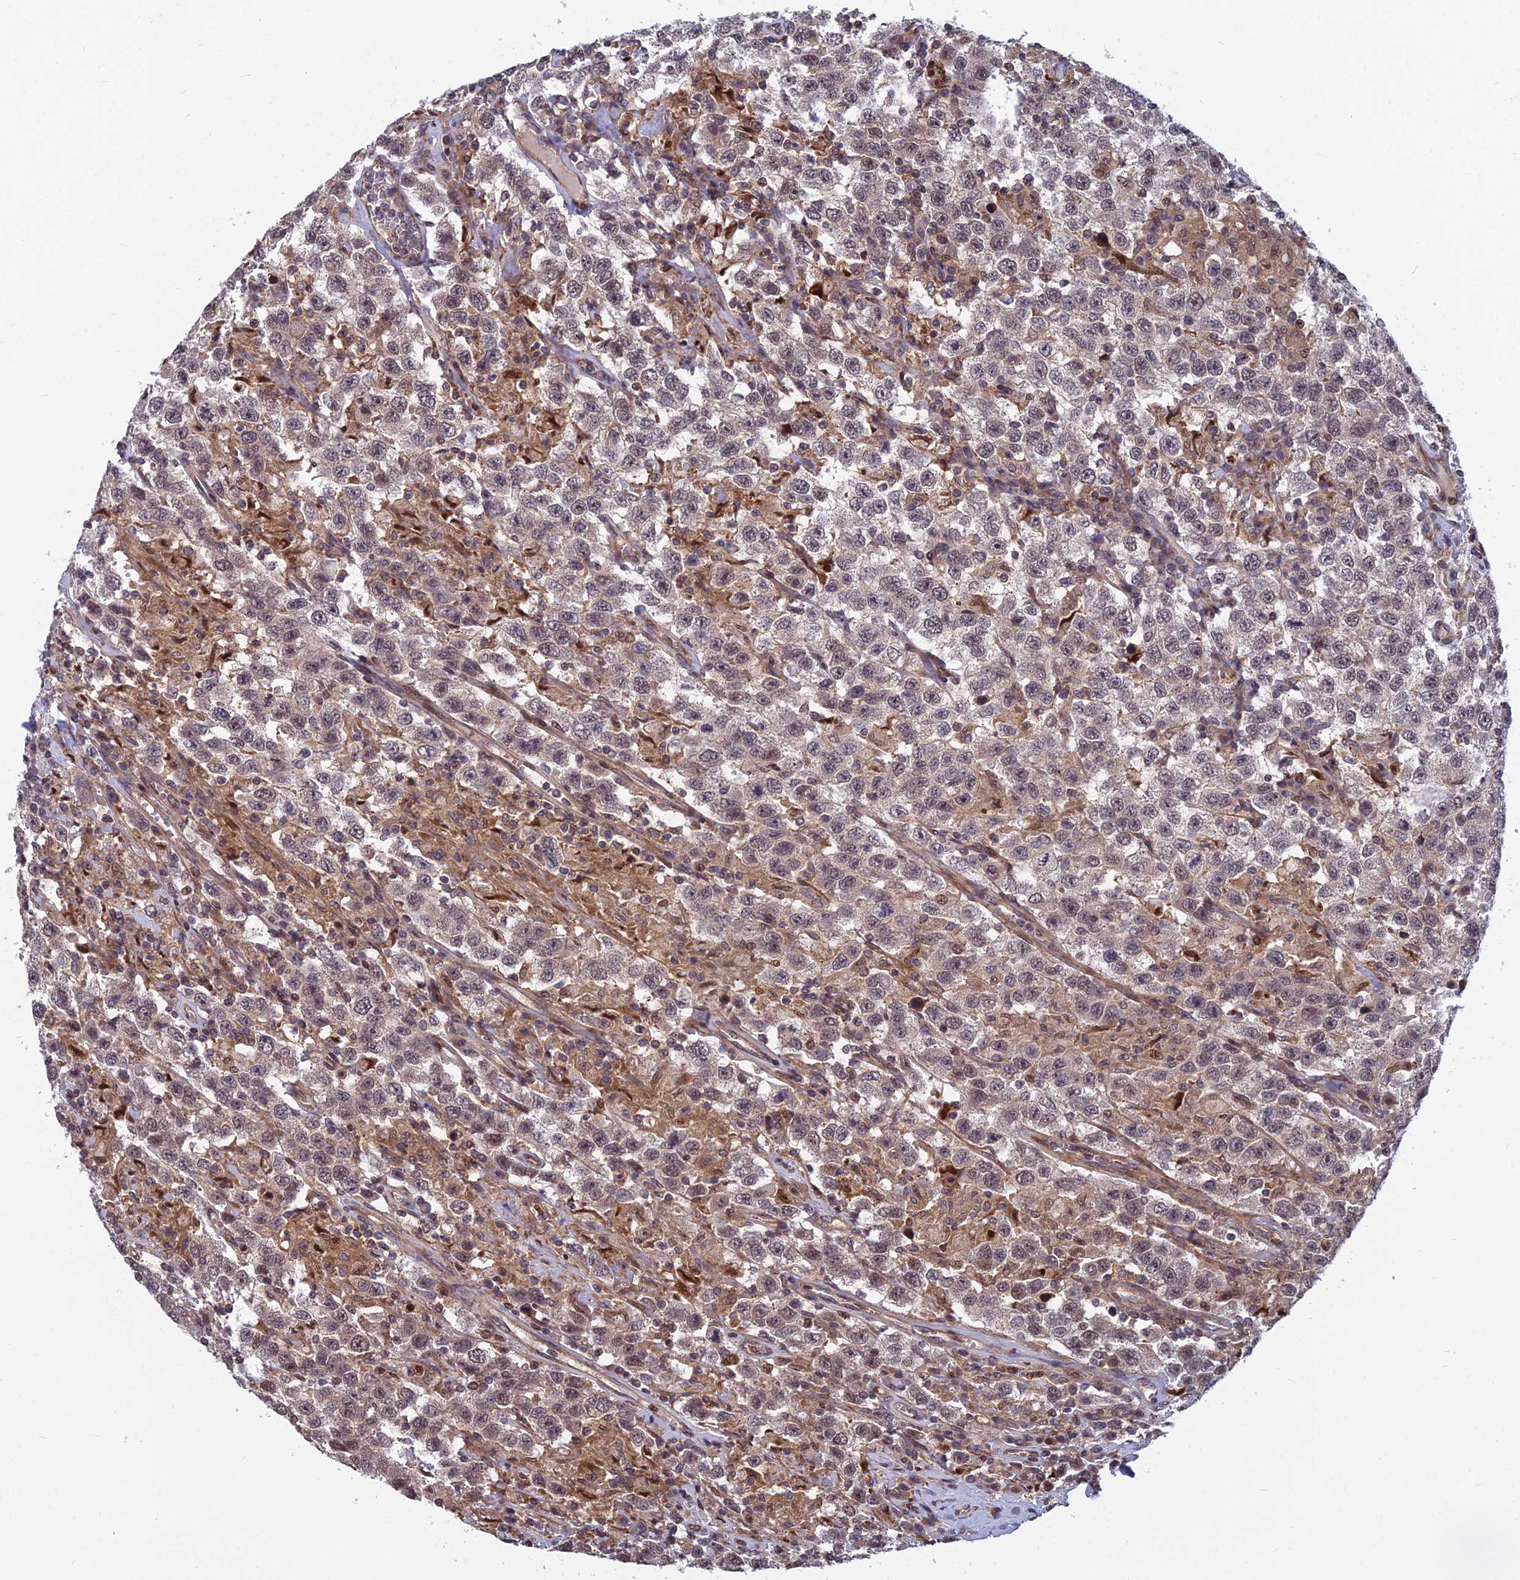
{"staining": {"intensity": "weak", "quantity": "<25%", "location": "nuclear"}, "tissue": "testis cancer", "cell_type": "Tumor cells", "image_type": "cancer", "snomed": [{"axis": "morphology", "description": "Seminoma, NOS"}, {"axis": "topography", "description": "Testis"}], "caption": "IHC histopathology image of neoplastic tissue: human testis seminoma stained with DAB (3,3'-diaminobenzidine) demonstrates no significant protein expression in tumor cells.", "gene": "COMMD2", "patient": {"sex": "male", "age": 41}}